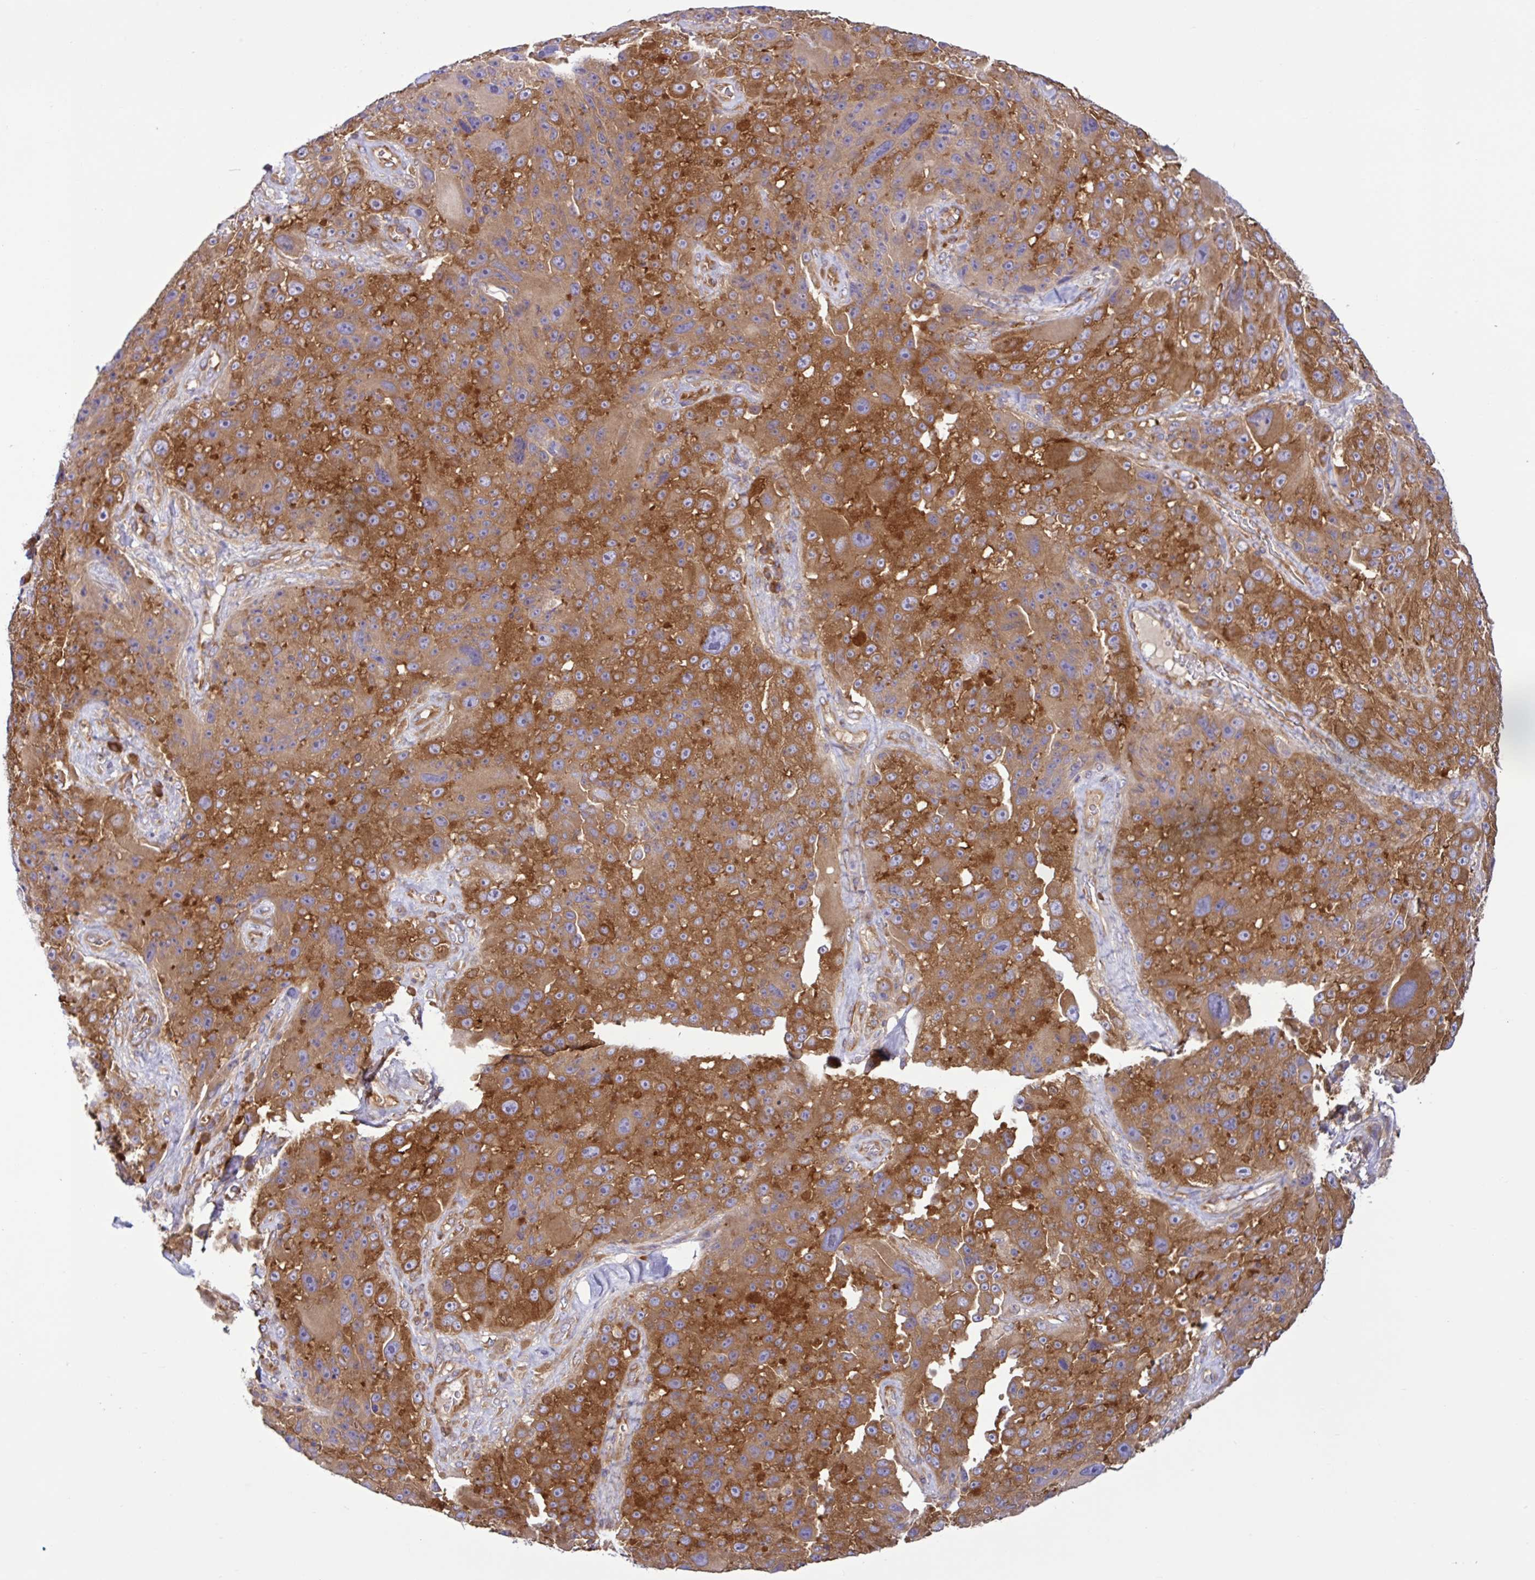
{"staining": {"intensity": "strong", "quantity": ">75%", "location": "cytoplasmic/membranous"}, "tissue": "melanoma", "cell_type": "Tumor cells", "image_type": "cancer", "snomed": [{"axis": "morphology", "description": "Malignant melanoma, Metastatic site"}, {"axis": "topography", "description": "Lymph node"}], "caption": "An immunohistochemistry micrograph of neoplastic tissue is shown. Protein staining in brown labels strong cytoplasmic/membranous positivity in melanoma within tumor cells. Using DAB (brown) and hematoxylin (blue) stains, captured at high magnification using brightfield microscopy.", "gene": "LARS1", "patient": {"sex": "male", "age": 62}}